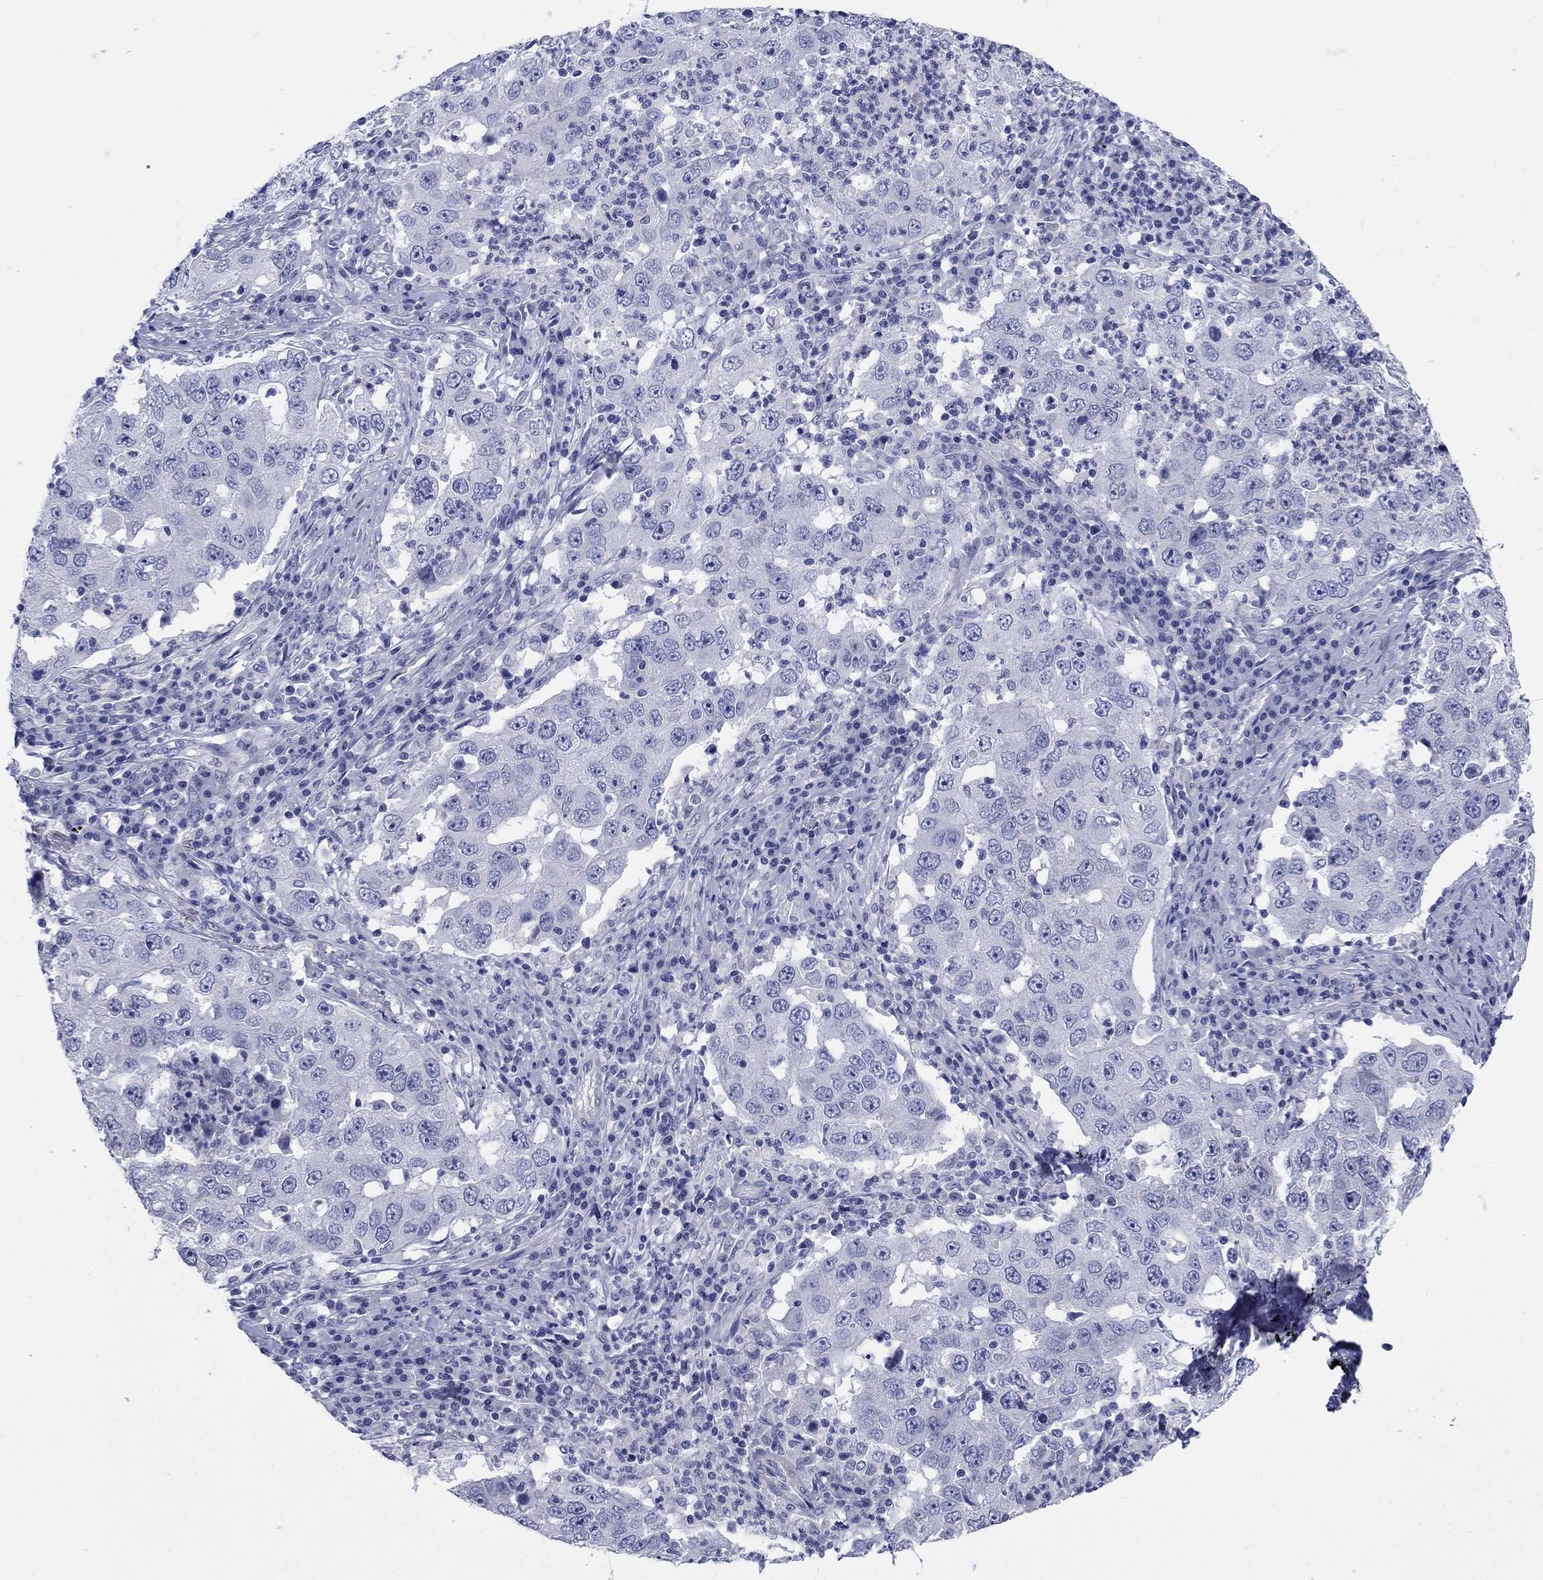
{"staining": {"intensity": "negative", "quantity": "none", "location": "none"}, "tissue": "lung cancer", "cell_type": "Tumor cells", "image_type": "cancer", "snomed": [{"axis": "morphology", "description": "Adenocarcinoma, NOS"}, {"axis": "topography", "description": "Lung"}], "caption": "This is an immunohistochemistry (IHC) histopathology image of adenocarcinoma (lung). There is no expression in tumor cells.", "gene": "PRKCG", "patient": {"sex": "male", "age": 73}}